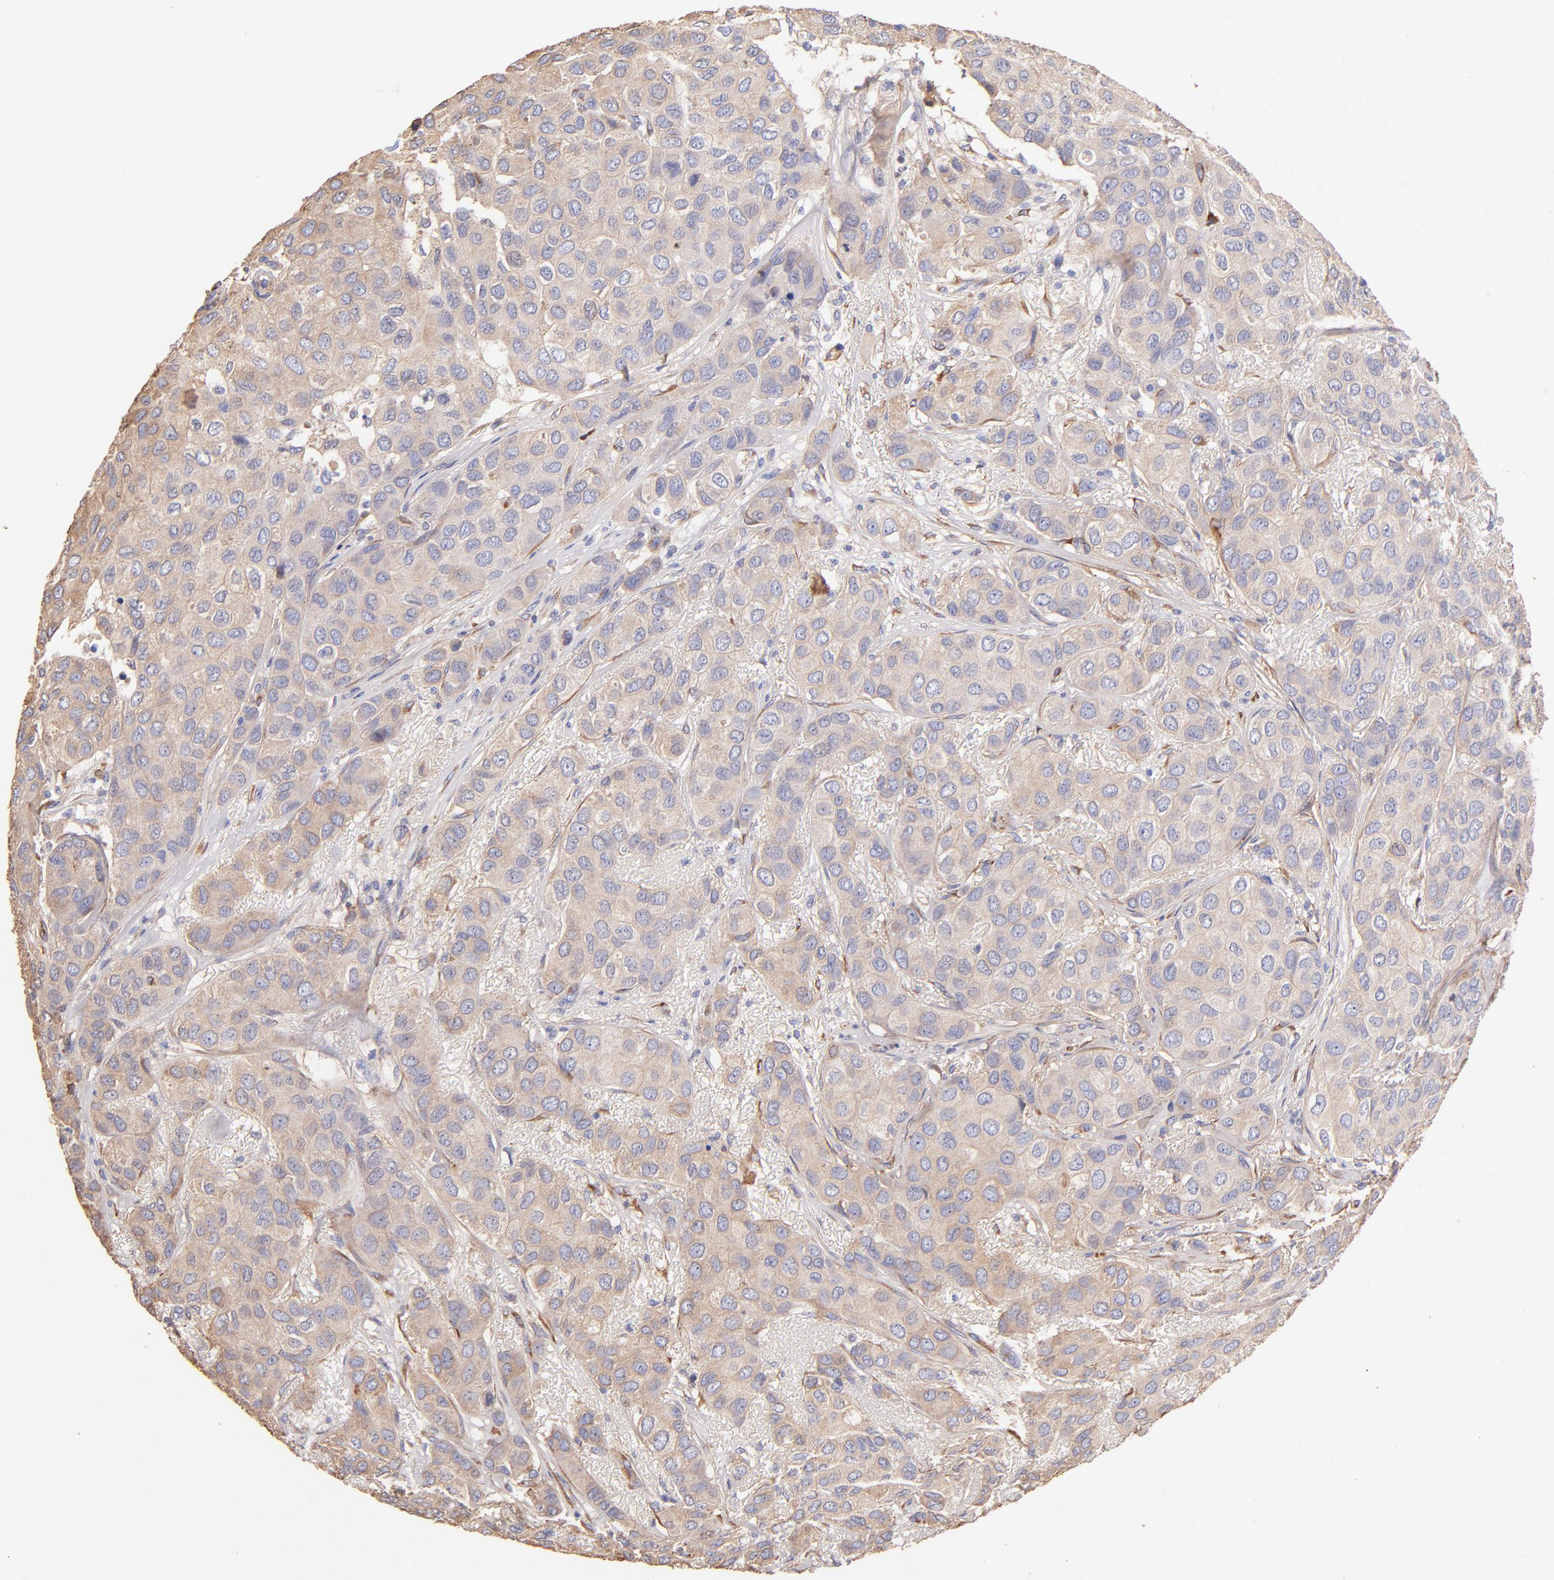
{"staining": {"intensity": "moderate", "quantity": ">75%", "location": "cytoplasmic/membranous"}, "tissue": "breast cancer", "cell_type": "Tumor cells", "image_type": "cancer", "snomed": [{"axis": "morphology", "description": "Duct carcinoma"}, {"axis": "topography", "description": "Breast"}], "caption": "Immunohistochemistry (IHC) (DAB) staining of breast cancer (invasive ductal carcinoma) reveals moderate cytoplasmic/membranous protein positivity in approximately >75% of tumor cells.", "gene": "BGN", "patient": {"sex": "female", "age": 68}}